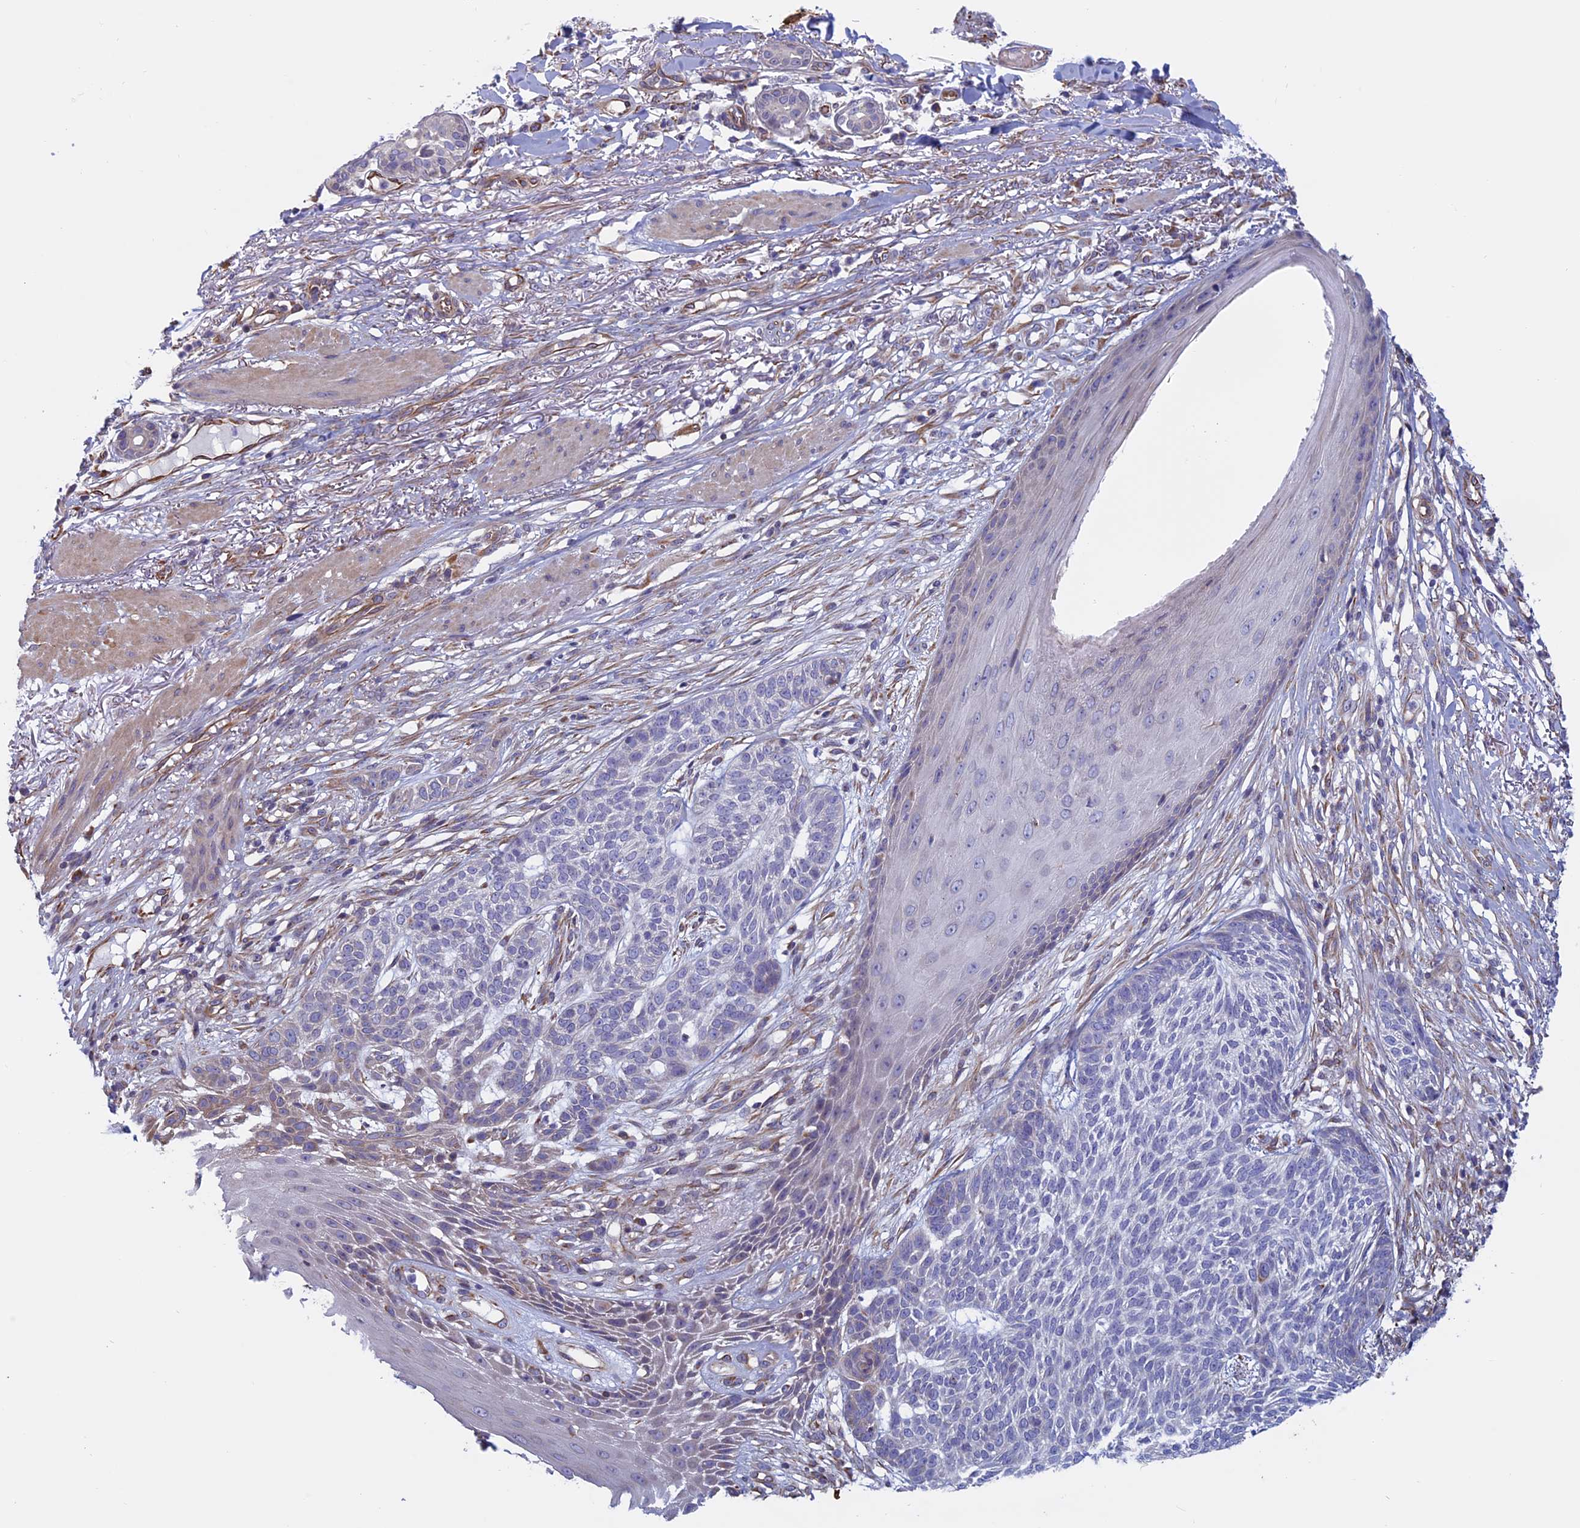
{"staining": {"intensity": "negative", "quantity": "none", "location": "none"}, "tissue": "skin cancer", "cell_type": "Tumor cells", "image_type": "cancer", "snomed": [{"axis": "morphology", "description": "Normal tissue, NOS"}, {"axis": "morphology", "description": "Basal cell carcinoma"}, {"axis": "topography", "description": "Skin"}], "caption": "An IHC micrograph of skin basal cell carcinoma is shown. There is no staining in tumor cells of skin basal cell carcinoma.", "gene": "BCL2L10", "patient": {"sex": "male", "age": 64}}